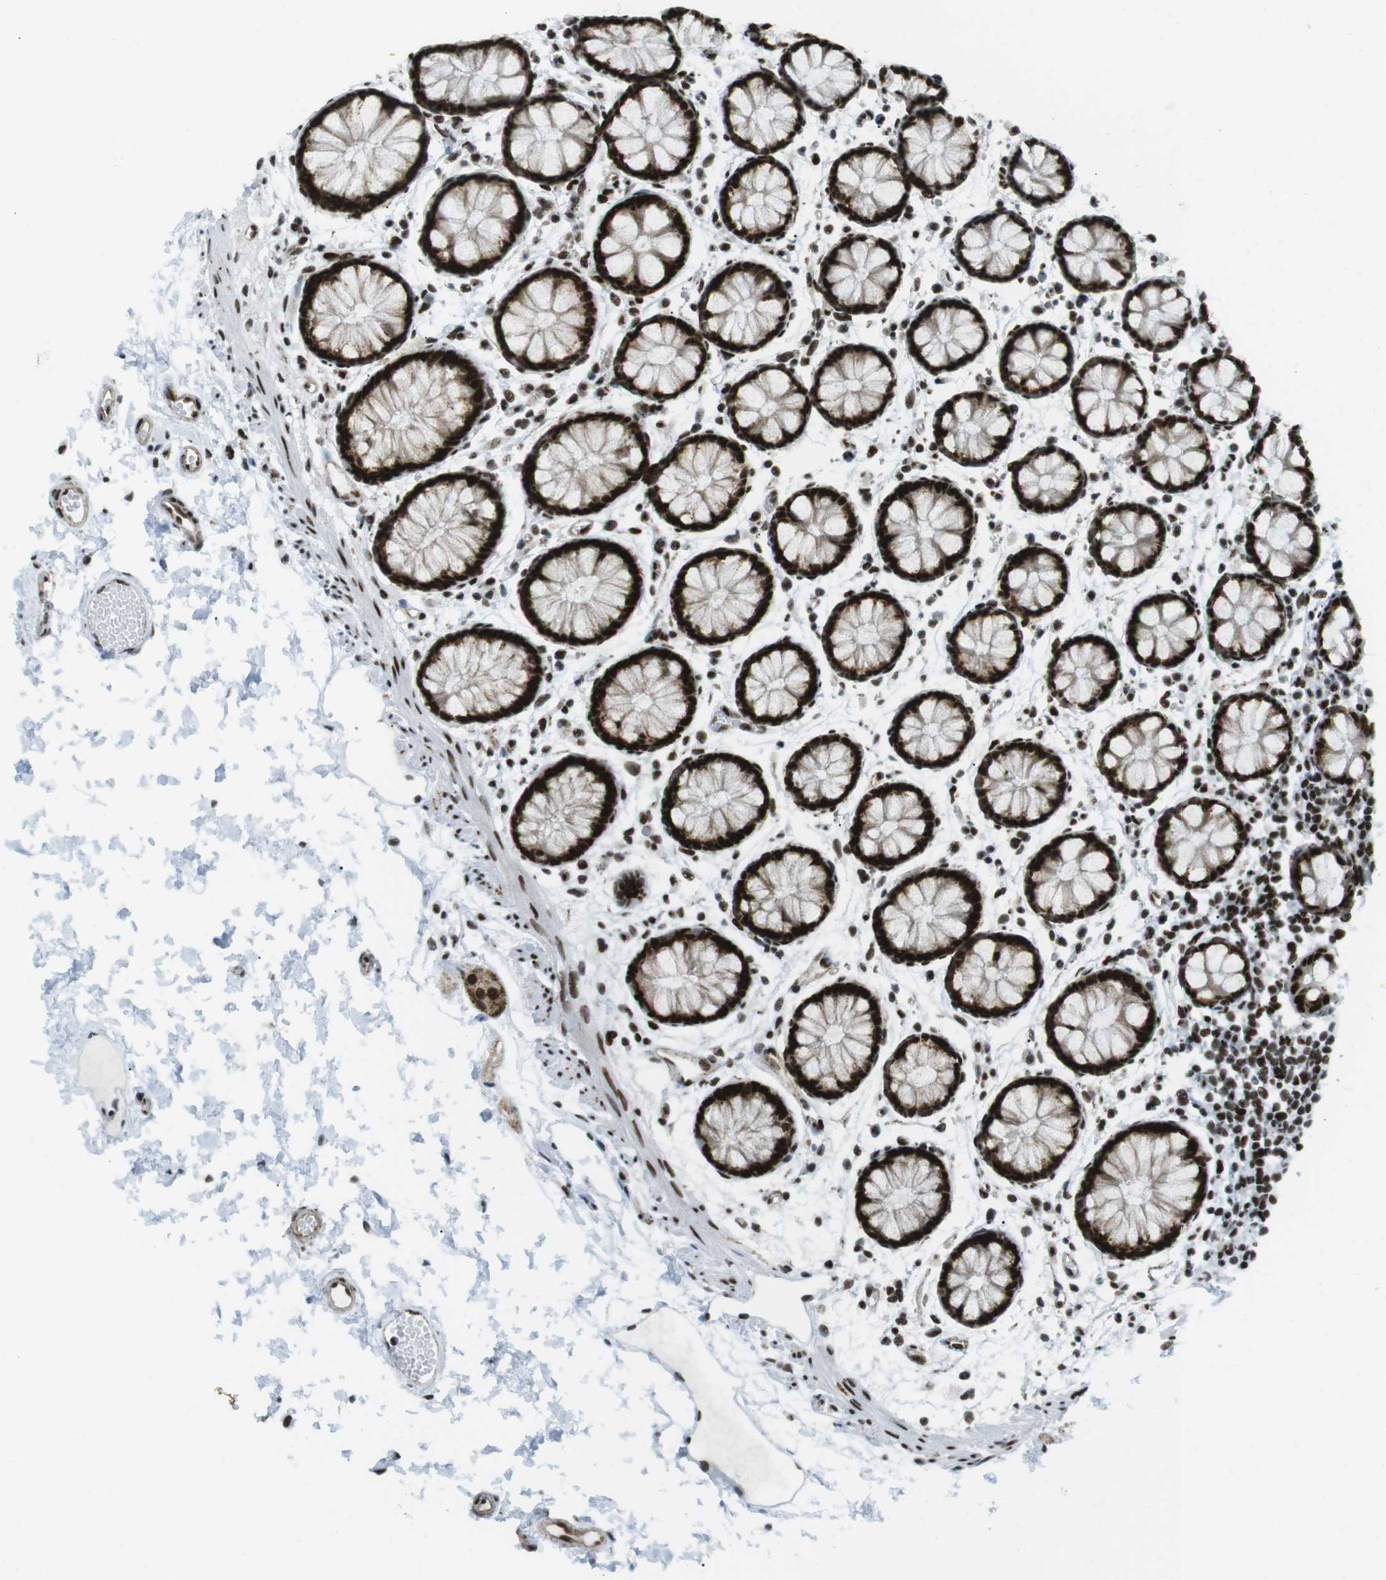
{"staining": {"intensity": "strong", "quantity": ">75%", "location": "nuclear"}, "tissue": "rectum", "cell_type": "Glandular cells", "image_type": "normal", "snomed": [{"axis": "morphology", "description": "Normal tissue, NOS"}, {"axis": "topography", "description": "Rectum"}], "caption": "This histopathology image demonstrates IHC staining of benign human rectum, with high strong nuclear expression in about >75% of glandular cells.", "gene": "ARID1A", "patient": {"sex": "female", "age": 66}}